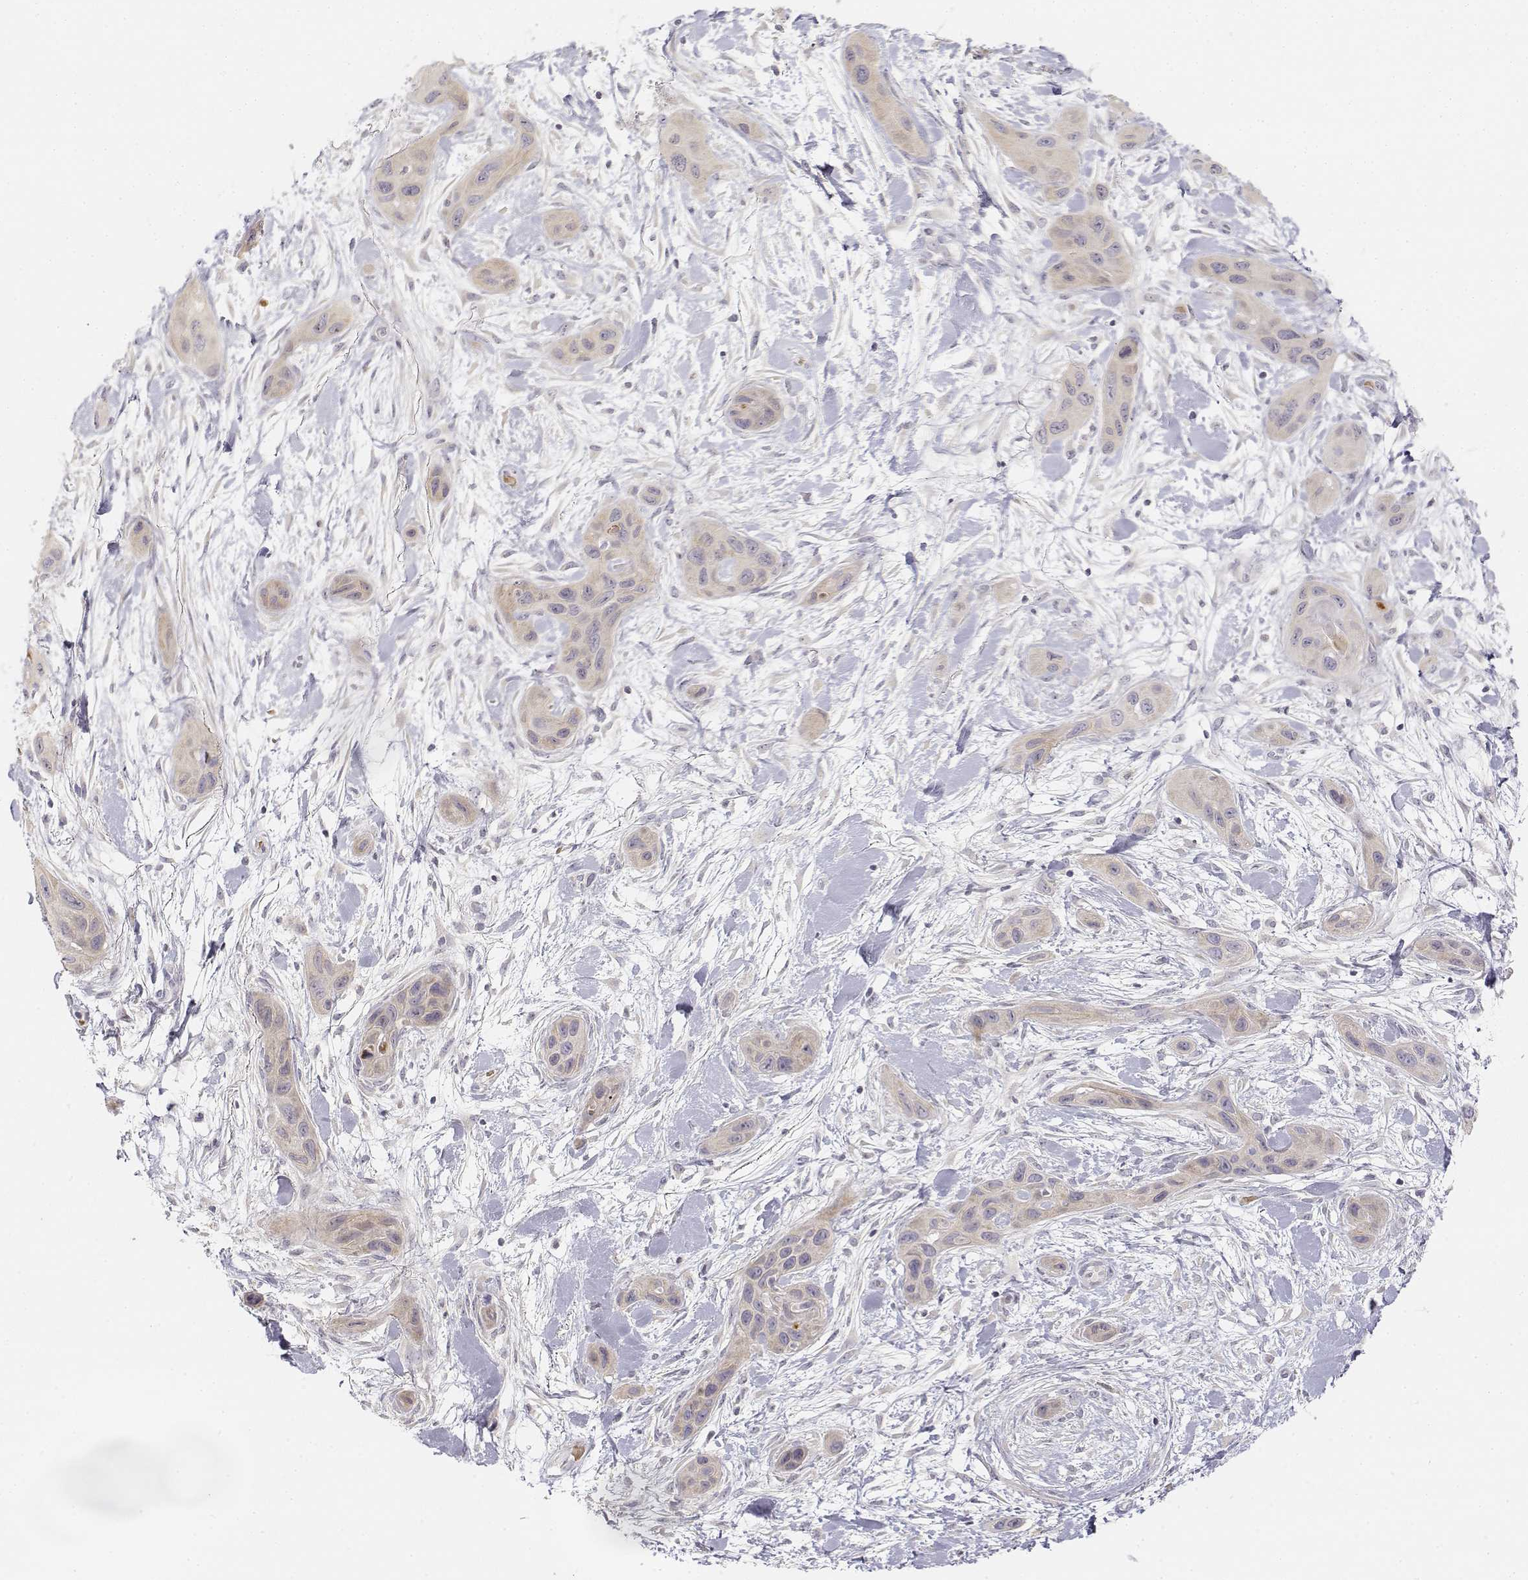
{"staining": {"intensity": "weak", "quantity": "<25%", "location": "cytoplasmic/membranous"}, "tissue": "skin cancer", "cell_type": "Tumor cells", "image_type": "cancer", "snomed": [{"axis": "morphology", "description": "Squamous cell carcinoma, NOS"}, {"axis": "topography", "description": "Skin"}], "caption": "A high-resolution photomicrograph shows immunohistochemistry staining of skin cancer, which shows no significant positivity in tumor cells.", "gene": "GLIPR1L2", "patient": {"sex": "male", "age": 79}}